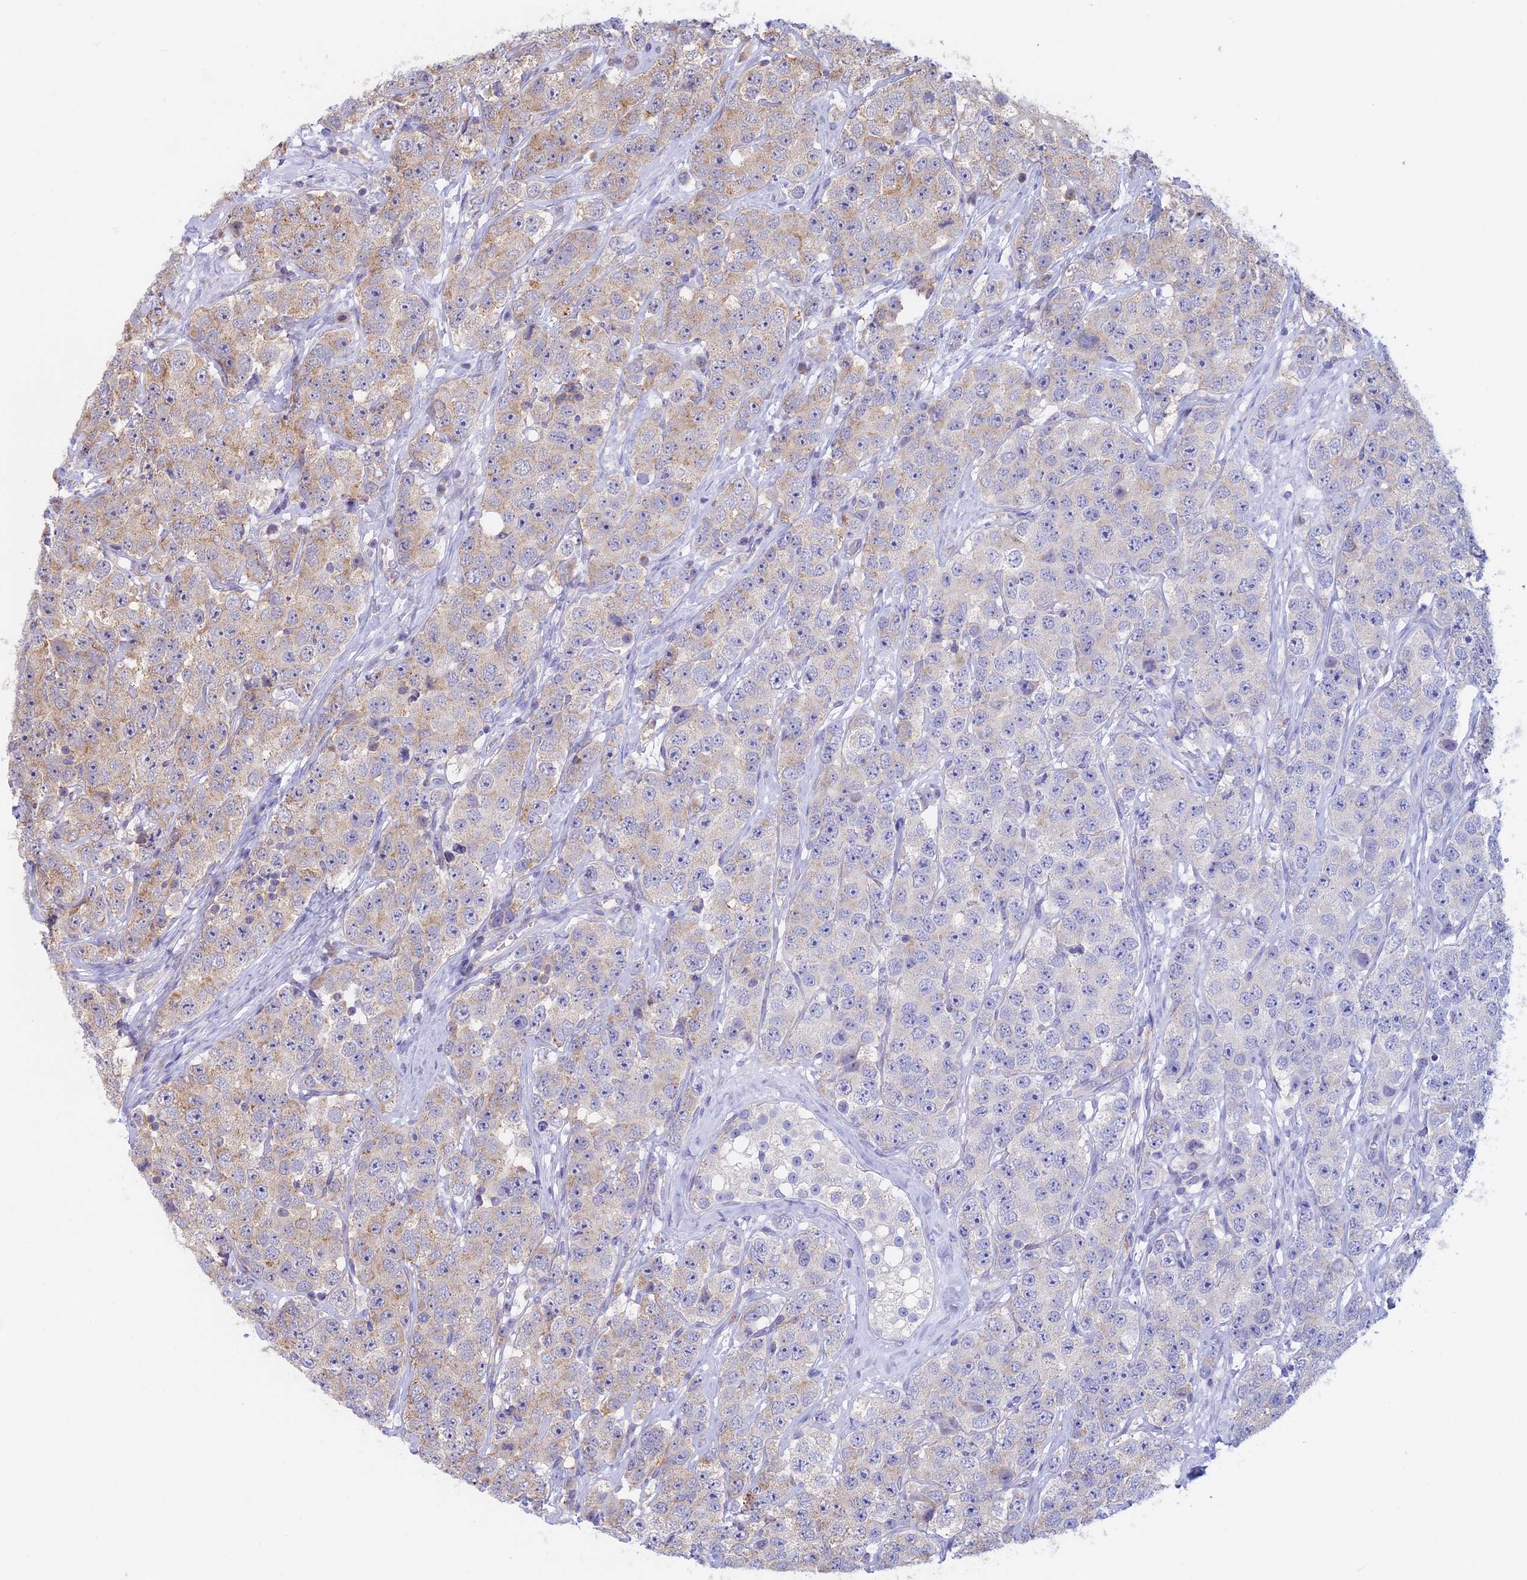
{"staining": {"intensity": "weak", "quantity": "25%-75%", "location": "cytoplasmic/membranous"}, "tissue": "testis cancer", "cell_type": "Tumor cells", "image_type": "cancer", "snomed": [{"axis": "morphology", "description": "Seminoma, NOS"}, {"axis": "topography", "description": "Testis"}], "caption": "Immunohistochemistry (IHC) micrograph of neoplastic tissue: human testis cancer (seminoma) stained using IHC displays low levels of weak protein expression localized specifically in the cytoplasmic/membranous of tumor cells, appearing as a cytoplasmic/membranous brown color.", "gene": "CLINT1", "patient": {"sex": "male", "age": 28}}